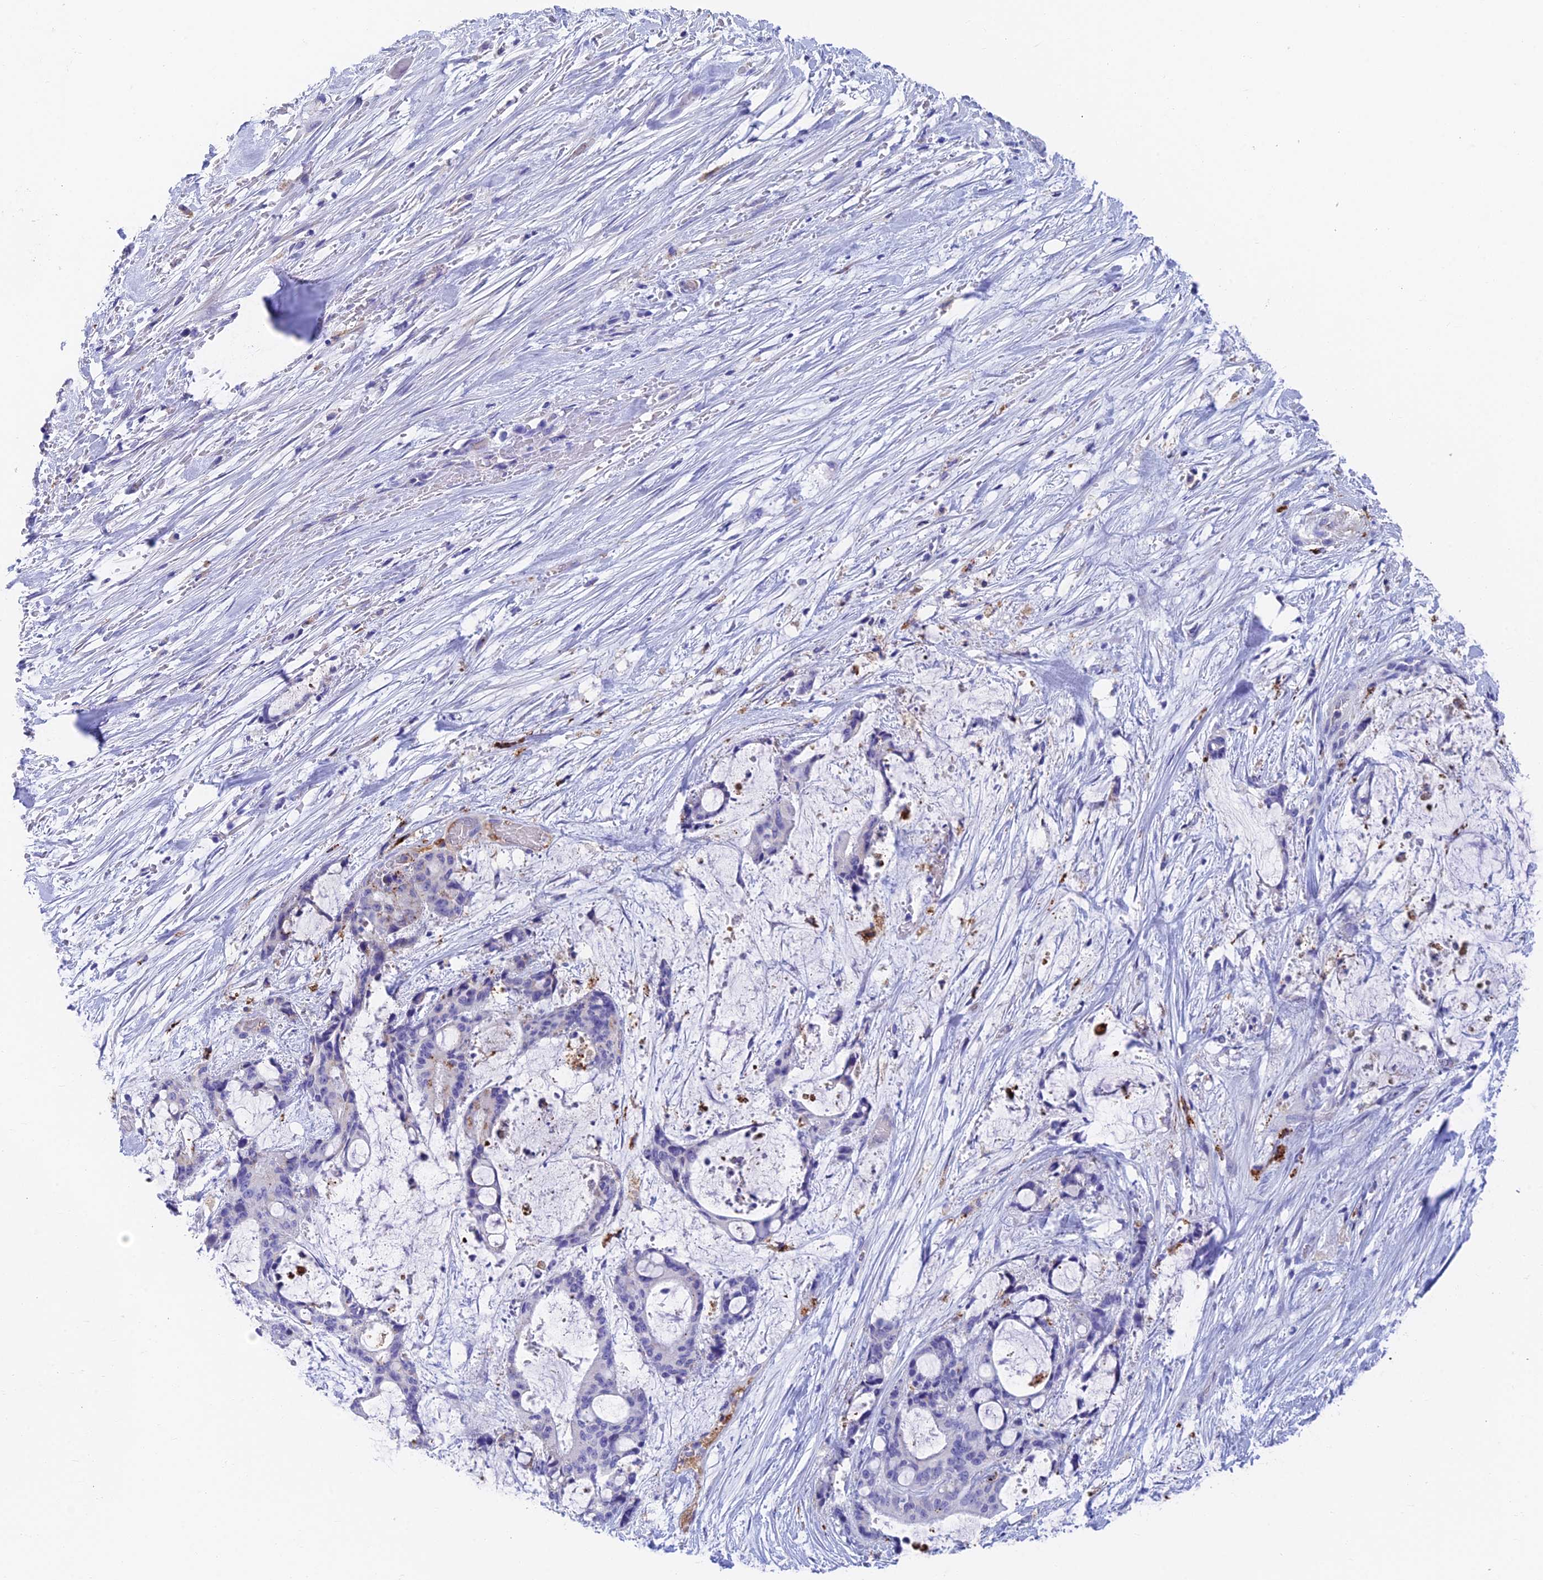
{"staining": {"intensity": "negative", "quantity": "none", "location": "none"}, "tissue": "liver cancer", "cell_type": "Tumor cells", "image_type": "cancer", "snomed": [{"axis": "morphology", "description": "Normal tissue, NOS"}, {"axis": "morphology", "description": "Cholangiocarcinoma"}, {"axis": "topography", "description": "Liver"}, {"axis": "topography", "description": "Peripheral nerve tissue"}], "caption": "High power microscopy image of an immunohistochemistry (IHC) micrograph of liver cancer (cholangiocarcinoma), revealing no significant staining in tumor cells.", "gene": "ADAMTS13", "patient": {"sex": "female", "age": 73}}